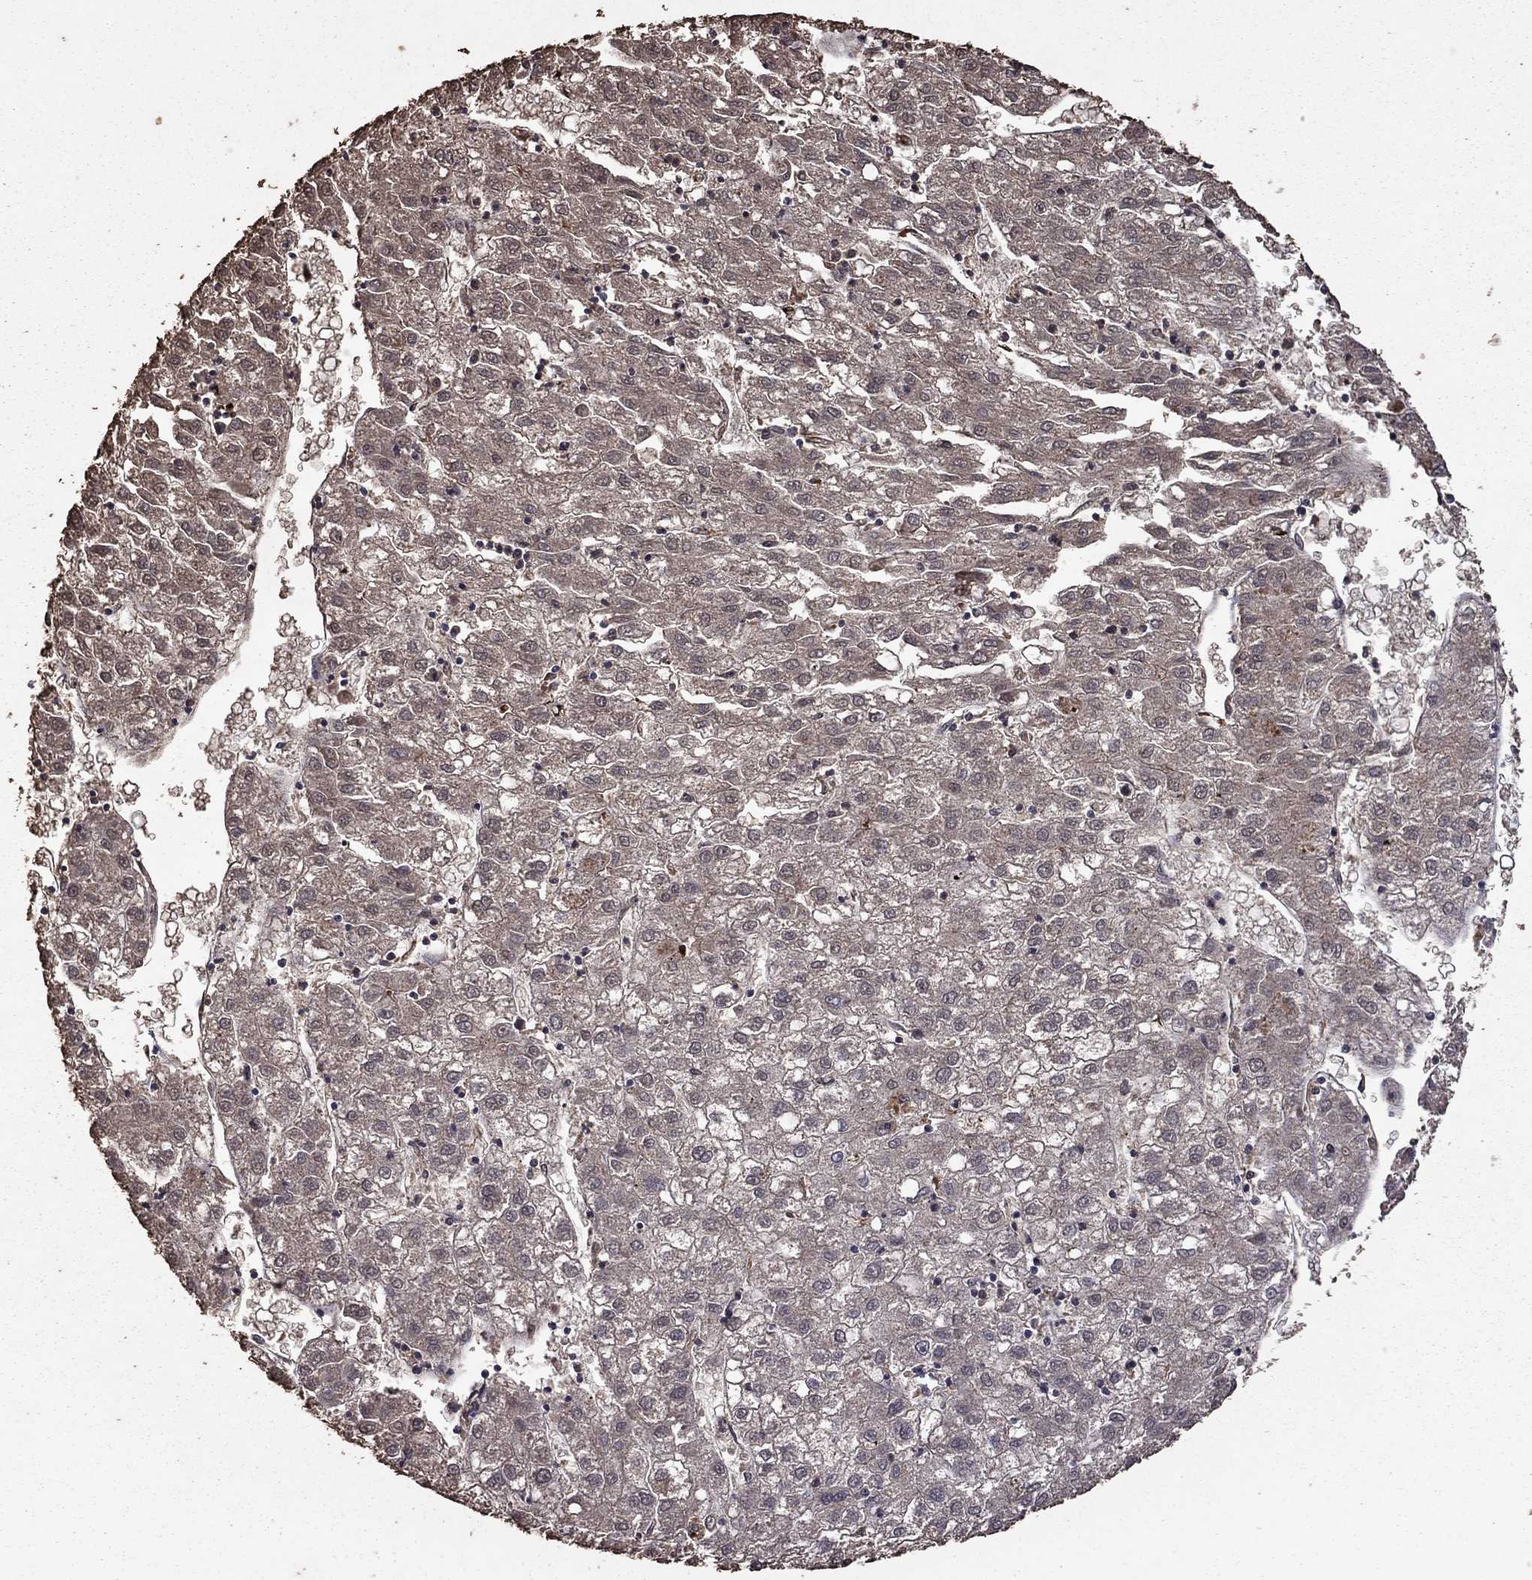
{"staining": {"intensity": "negative", "quantity": "none", "location": "none"}, "tissue": "liver cancer", "cell_type": "Tumor cells", "image_type": "cancer", "snomed": [{"axis": "morphology", "description": "Carcinoma, Hepatocellular, NOS"}, {"axis": "topography", "description": "Liver"}], "caption": "DAB (3,3'-diaminobenzidine) immunohistochemical staining of human liver hepatocellular carcinoma demonstrates no significant staining in tumor cells.", "gene": "SERPINA5", "patient": {"sex": "male", "age": 72}}